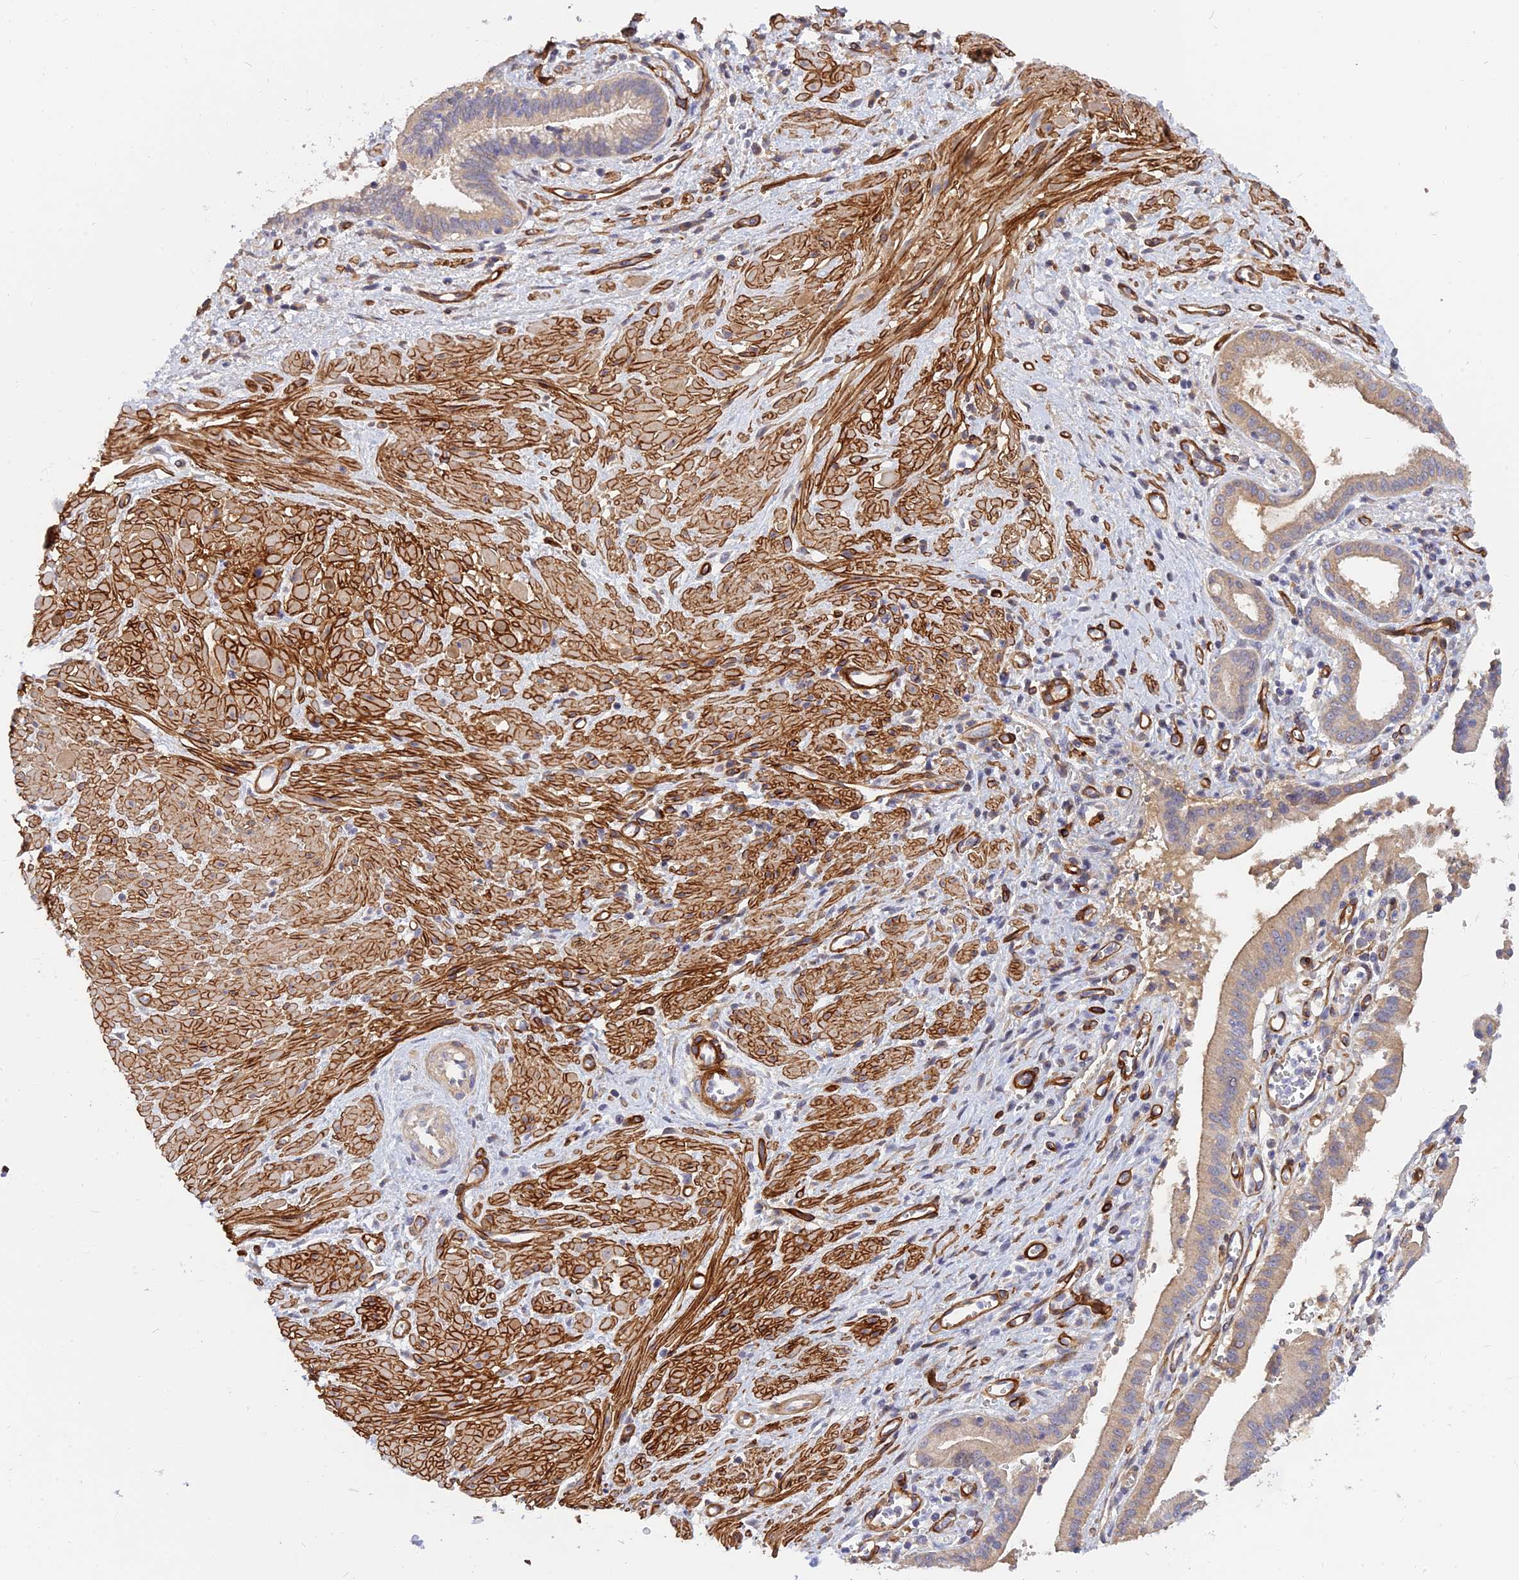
{"staining": {"intensity": "weak", "quantity": "<25%", "location": "cytoplasmic/membranous"}, "tissue": "pancreatic cancer", "cell_type": "Tumor cells", "image_type": "cancer", "snomed": [{"axis": "morphology", "description": "Adenocarcinoma, NOS"}, {"axis": "topography", "description": "Pancreas"}], "caption": "Pancreatic cancer (adenocarcinoma) was stained to show a protein in brown. There is no significant staining in tumor cells.", "gene": "MRPL35", "patient": {"sex": "male", "age": 78}}